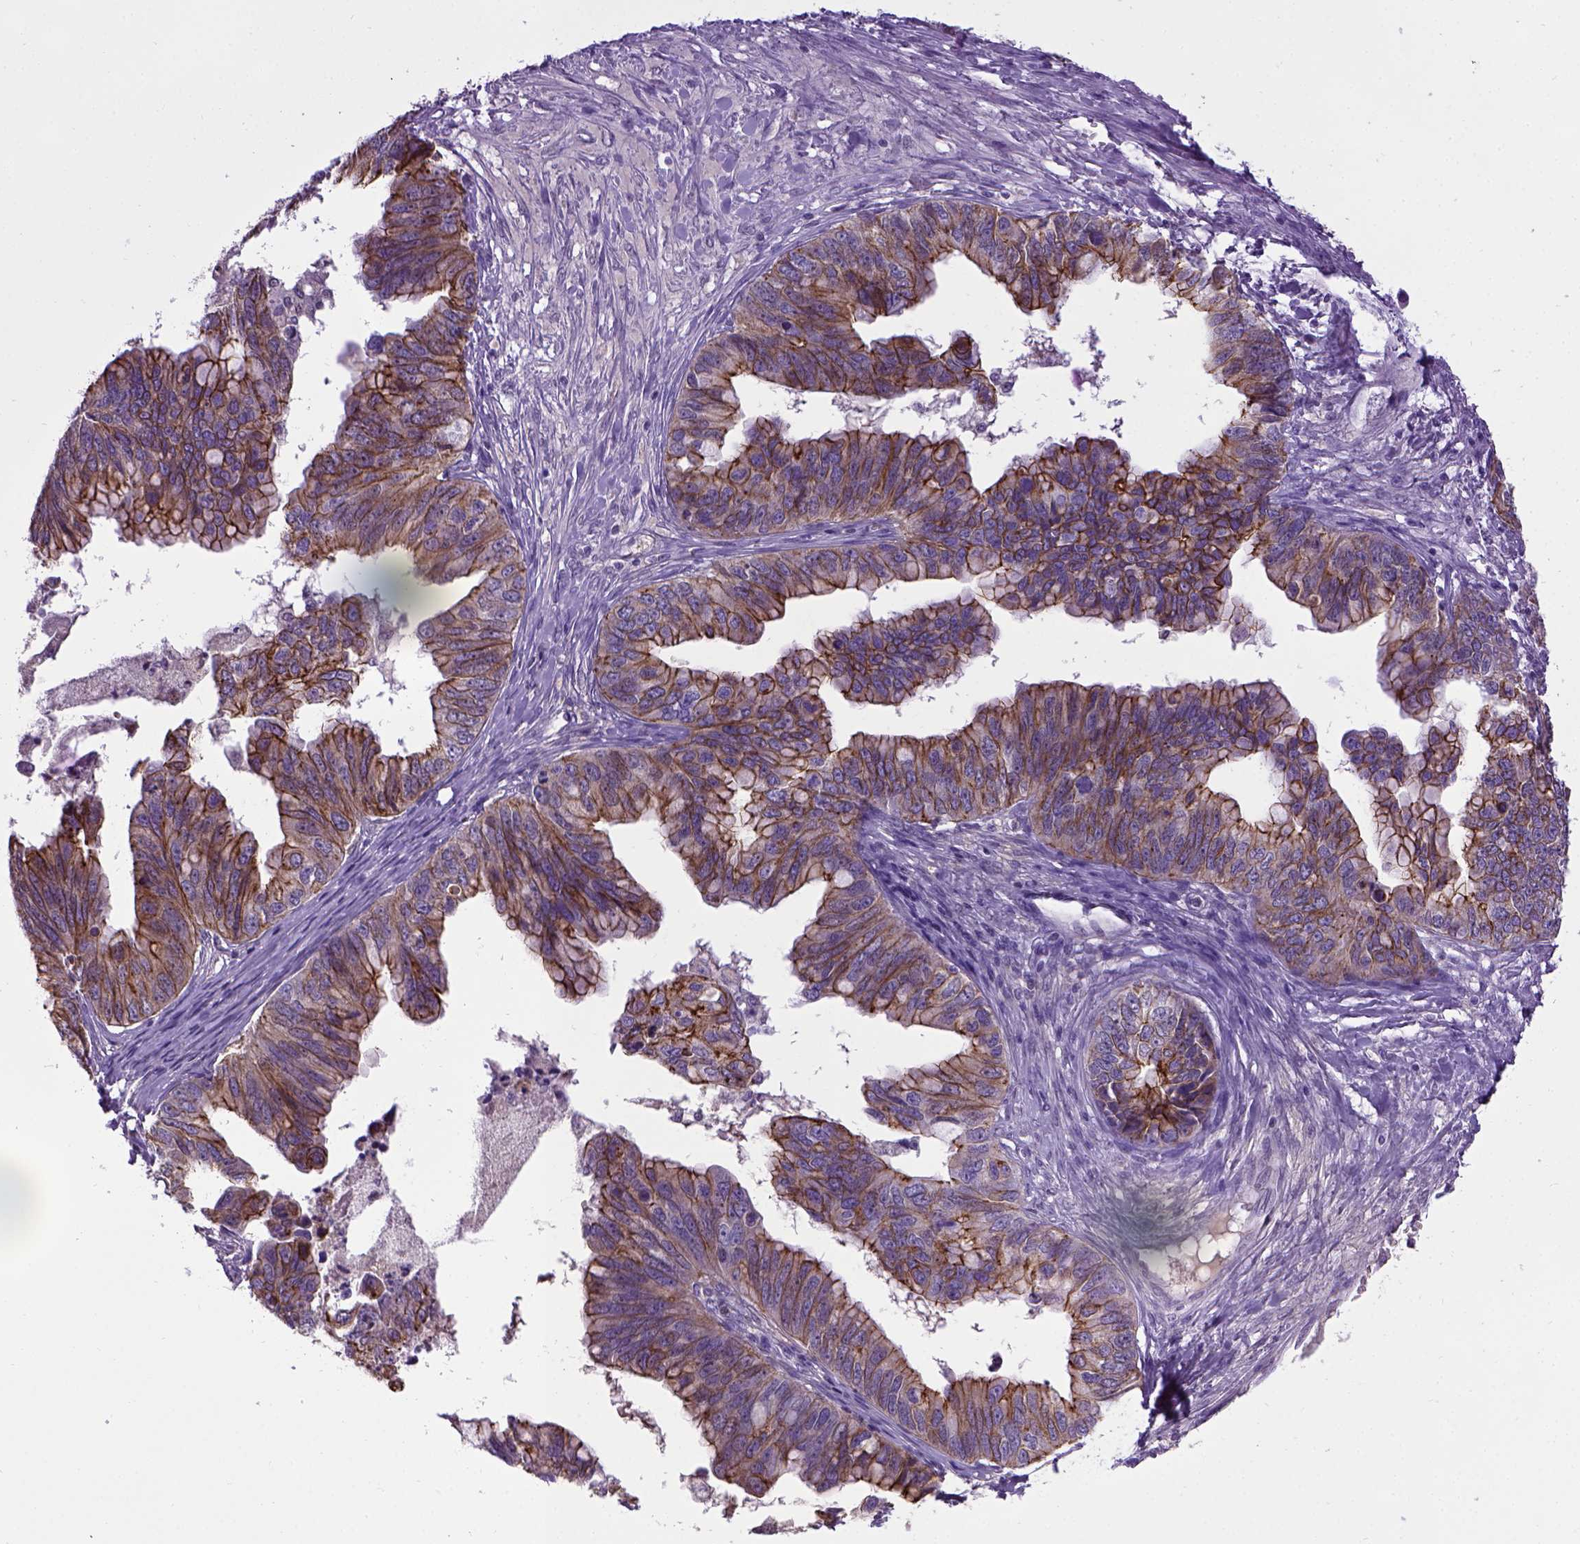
{"staining": {"intensity": "strong", "quantity": ">75%", "location": "cytoplasmic/membranous"}, "tissue": "ovarian cancer", "cell_type": "Tumor cells", "image_type": "cancer", "snomed": [{"axis": "morphology", "description": "Cystadenocarcinoma, mucinous, NOS"}, {"axis": "topography", "description": "Ovary"}], "caption": "A brown stain labels strong cytoplasmic/membranous positivity of a protein in human ovarian mucinous cystadenocarcinoma tumor cells.", "gene": "CDH1", "patient": {"sex": "female", "age": 76}}